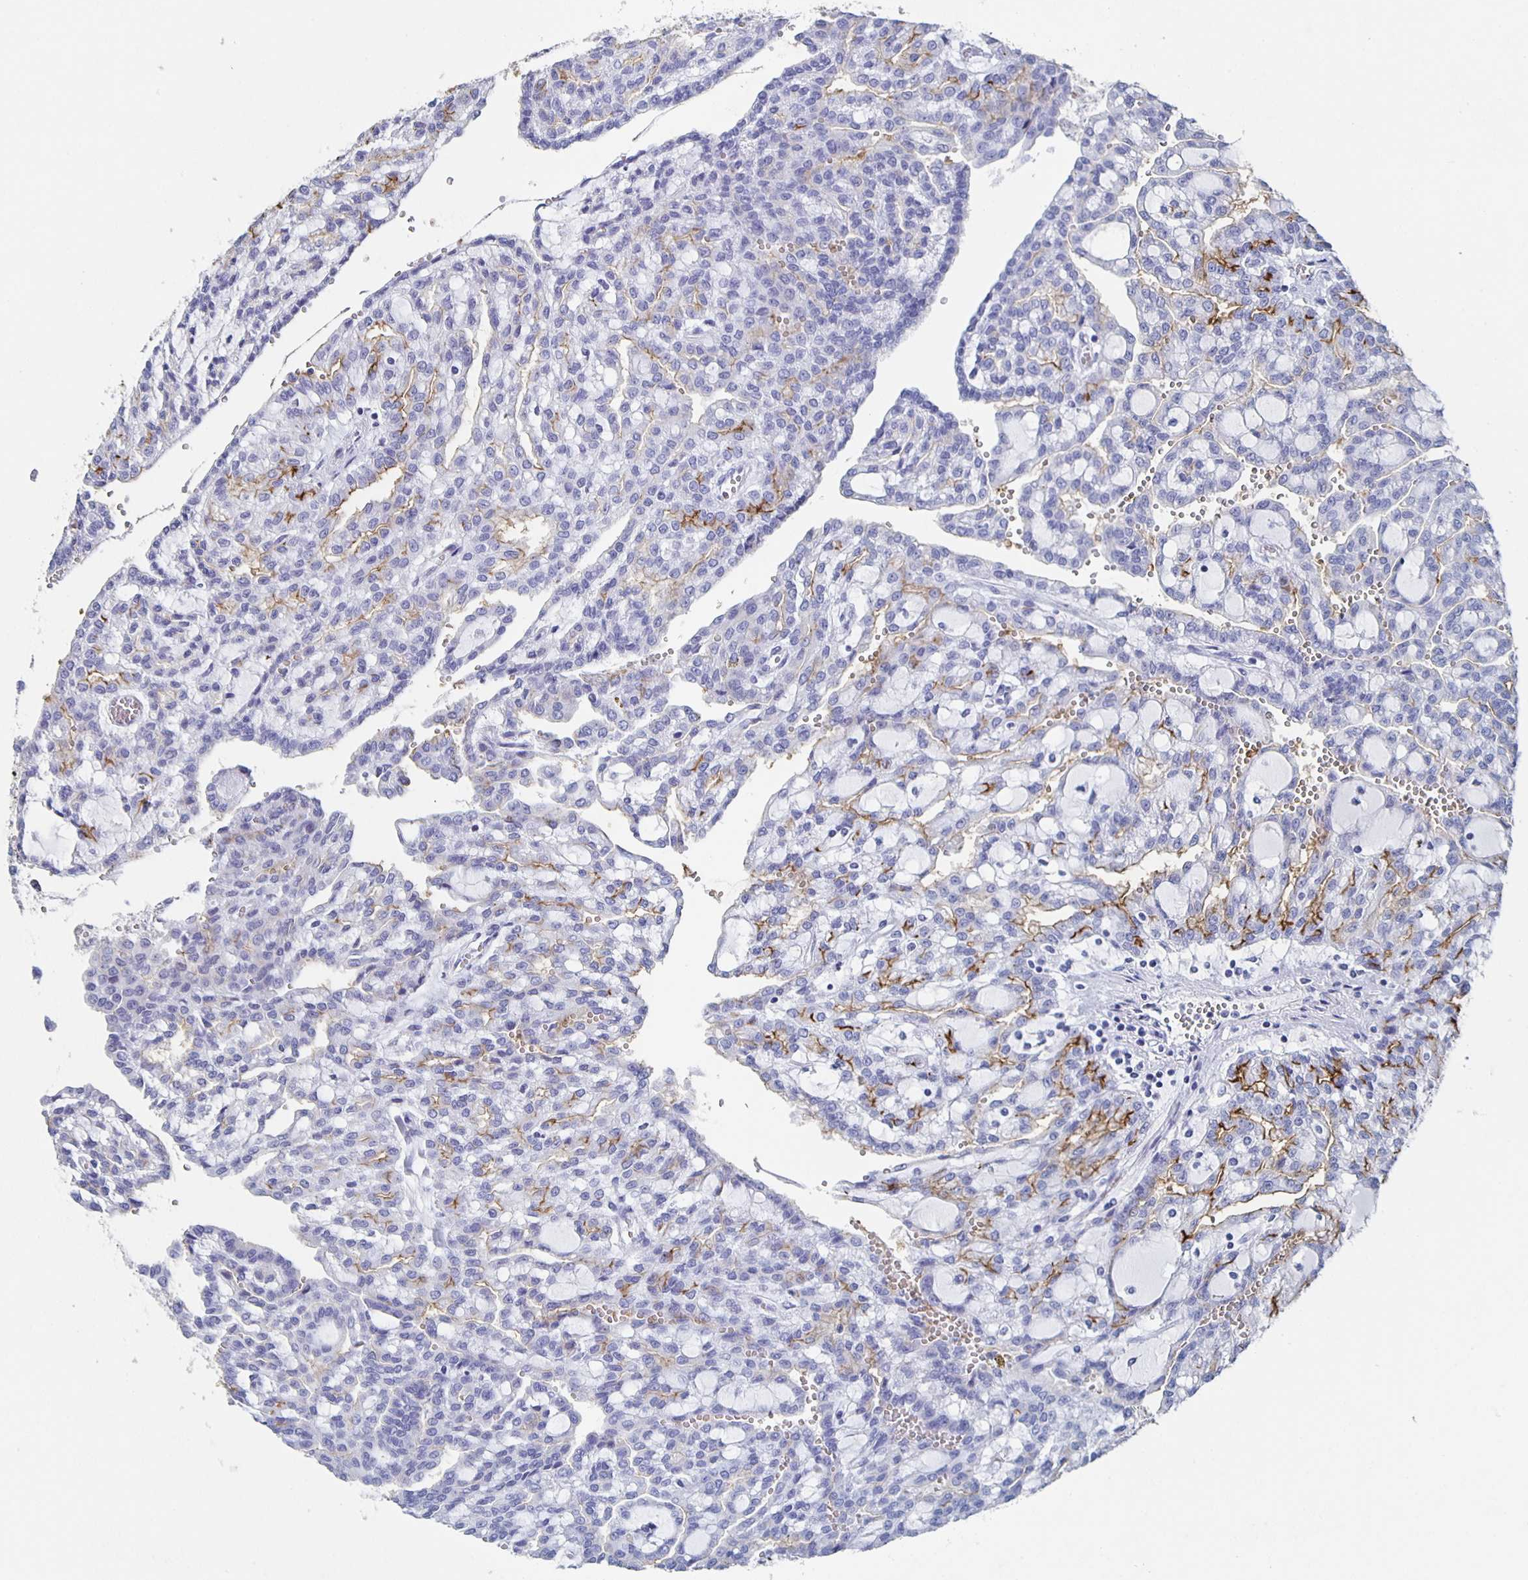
{"staining": {"intensity": "moderate", "quantity": "<25%", "location": "cytoplasmic/membranous"}, "tissue": "renal cancer", "cell_type": "Tumor cells", "image_type": "cancer", "snomed": [{"axis": "morphology", "description": "Adenocarcinoma, NOS"}, {"axis": "topography", "description": "Kidney"}], "caption": "There is low levels of moderate cytoplasmic/membranous staining in tumor cells of renal adenocarcinoma, as demonstrated by immunohistochemical staining (brown color).", "gene": "SLC34A2", "patient": {"sex": "male", "age": 63}}